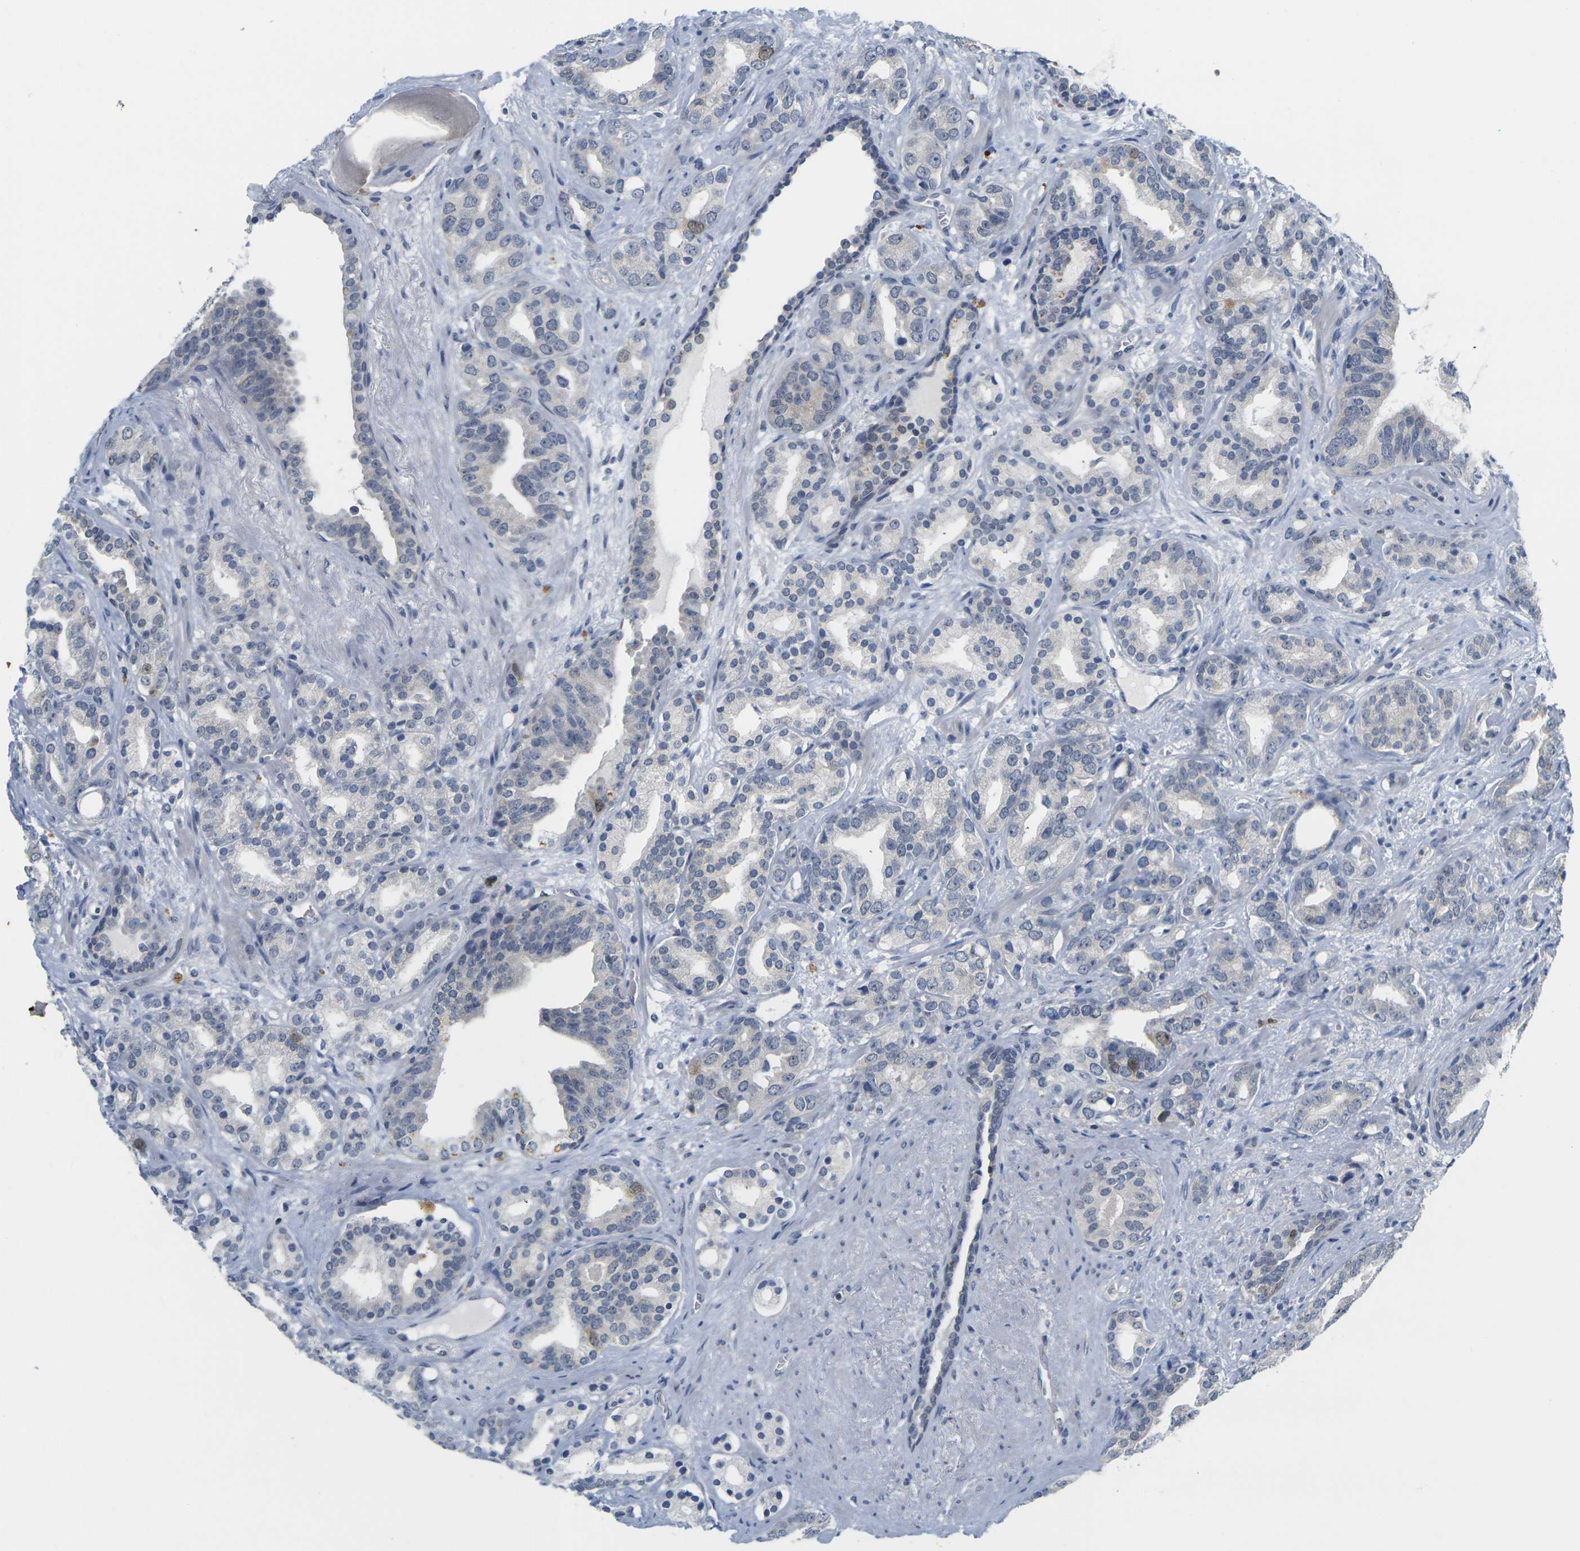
{"staining": {"intensity": "weak", "quantity": "<25%", "location": "nuclear"}, "tissue": "prostate cancer", "cell_type": "Tumor cells", "image_type": "cancer", "snomed": [{"axis": "morphology", "description": "Adenocarcinoma, Low grade"}, {"axis": "topography", "description": "Prostate"}], "caption": "DAB (3,3'-diaminobenzidine) immunohistochemical staining of human prostate low-grade adenocarcinoma reveals no significant expression in tumor cells. The staining is performed using DAB (3,3'-diaminobenzidine) brown chromogen with nuclei counter-stained in using hematoxylin.", "gene": "CDK2", "patient": {"sex": "male", "age": 63}}